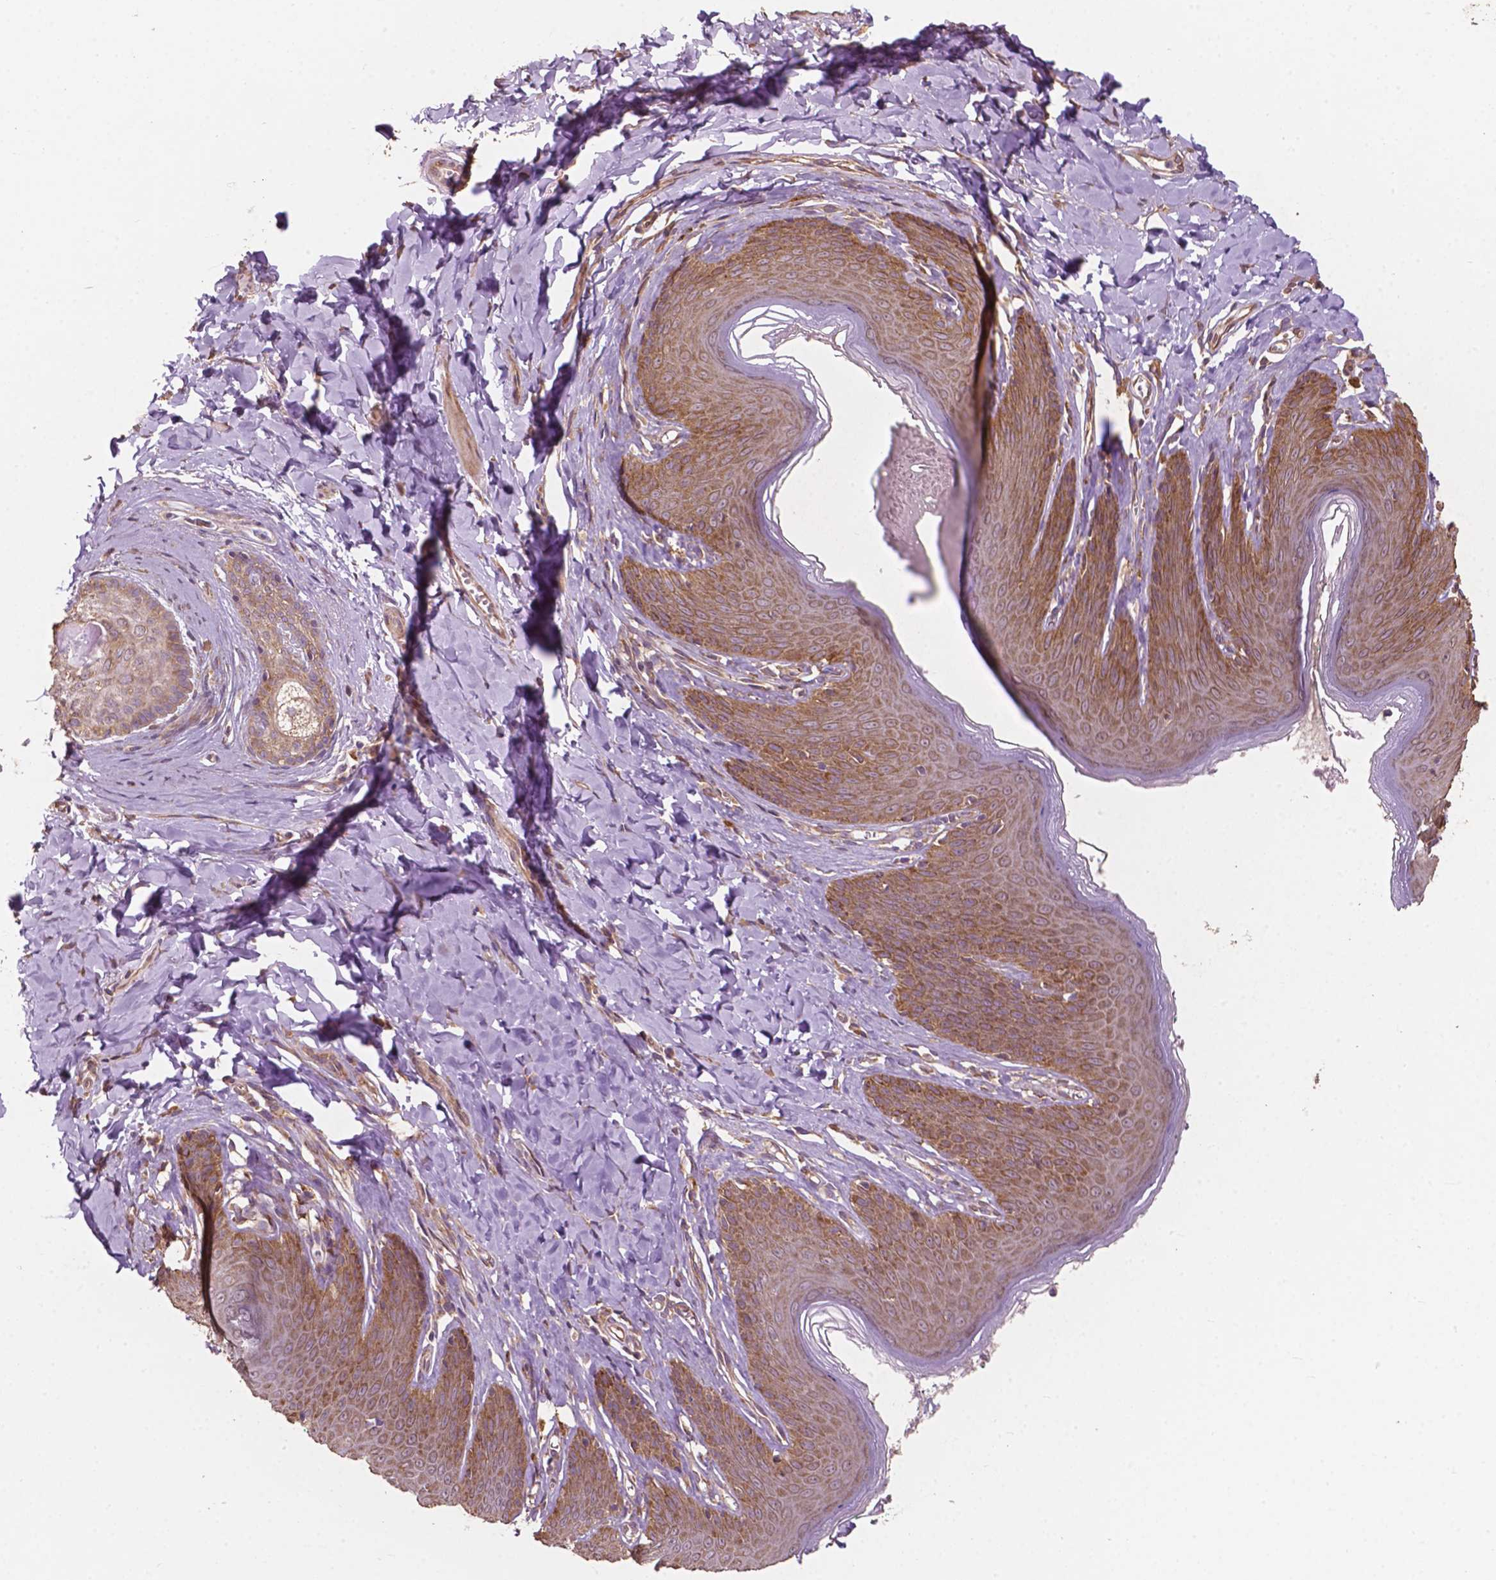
{"staining": {"intensity": "moderate", "quantity": ">75%", "location": "cytoplasmic/membranous"}, "tissue": "skin", "cell_type": "Epidermal cells", "image_type": "normal", "snomed": [{"axis": "morphology", "description": "Normal tissue, NOS"}, {"axis": "topography", "description": "Vulva"}, {"axis": "topography", "description": "Peripheral nerve tissue"}], "caption": "Normal skin reveals moderate cytoplasmic/membranous staining in about >75% of epidermal cells, visualized by immunohistochemistry.", "gene": "G3BP1", "patient": {"sex": "female", "age": 66}}